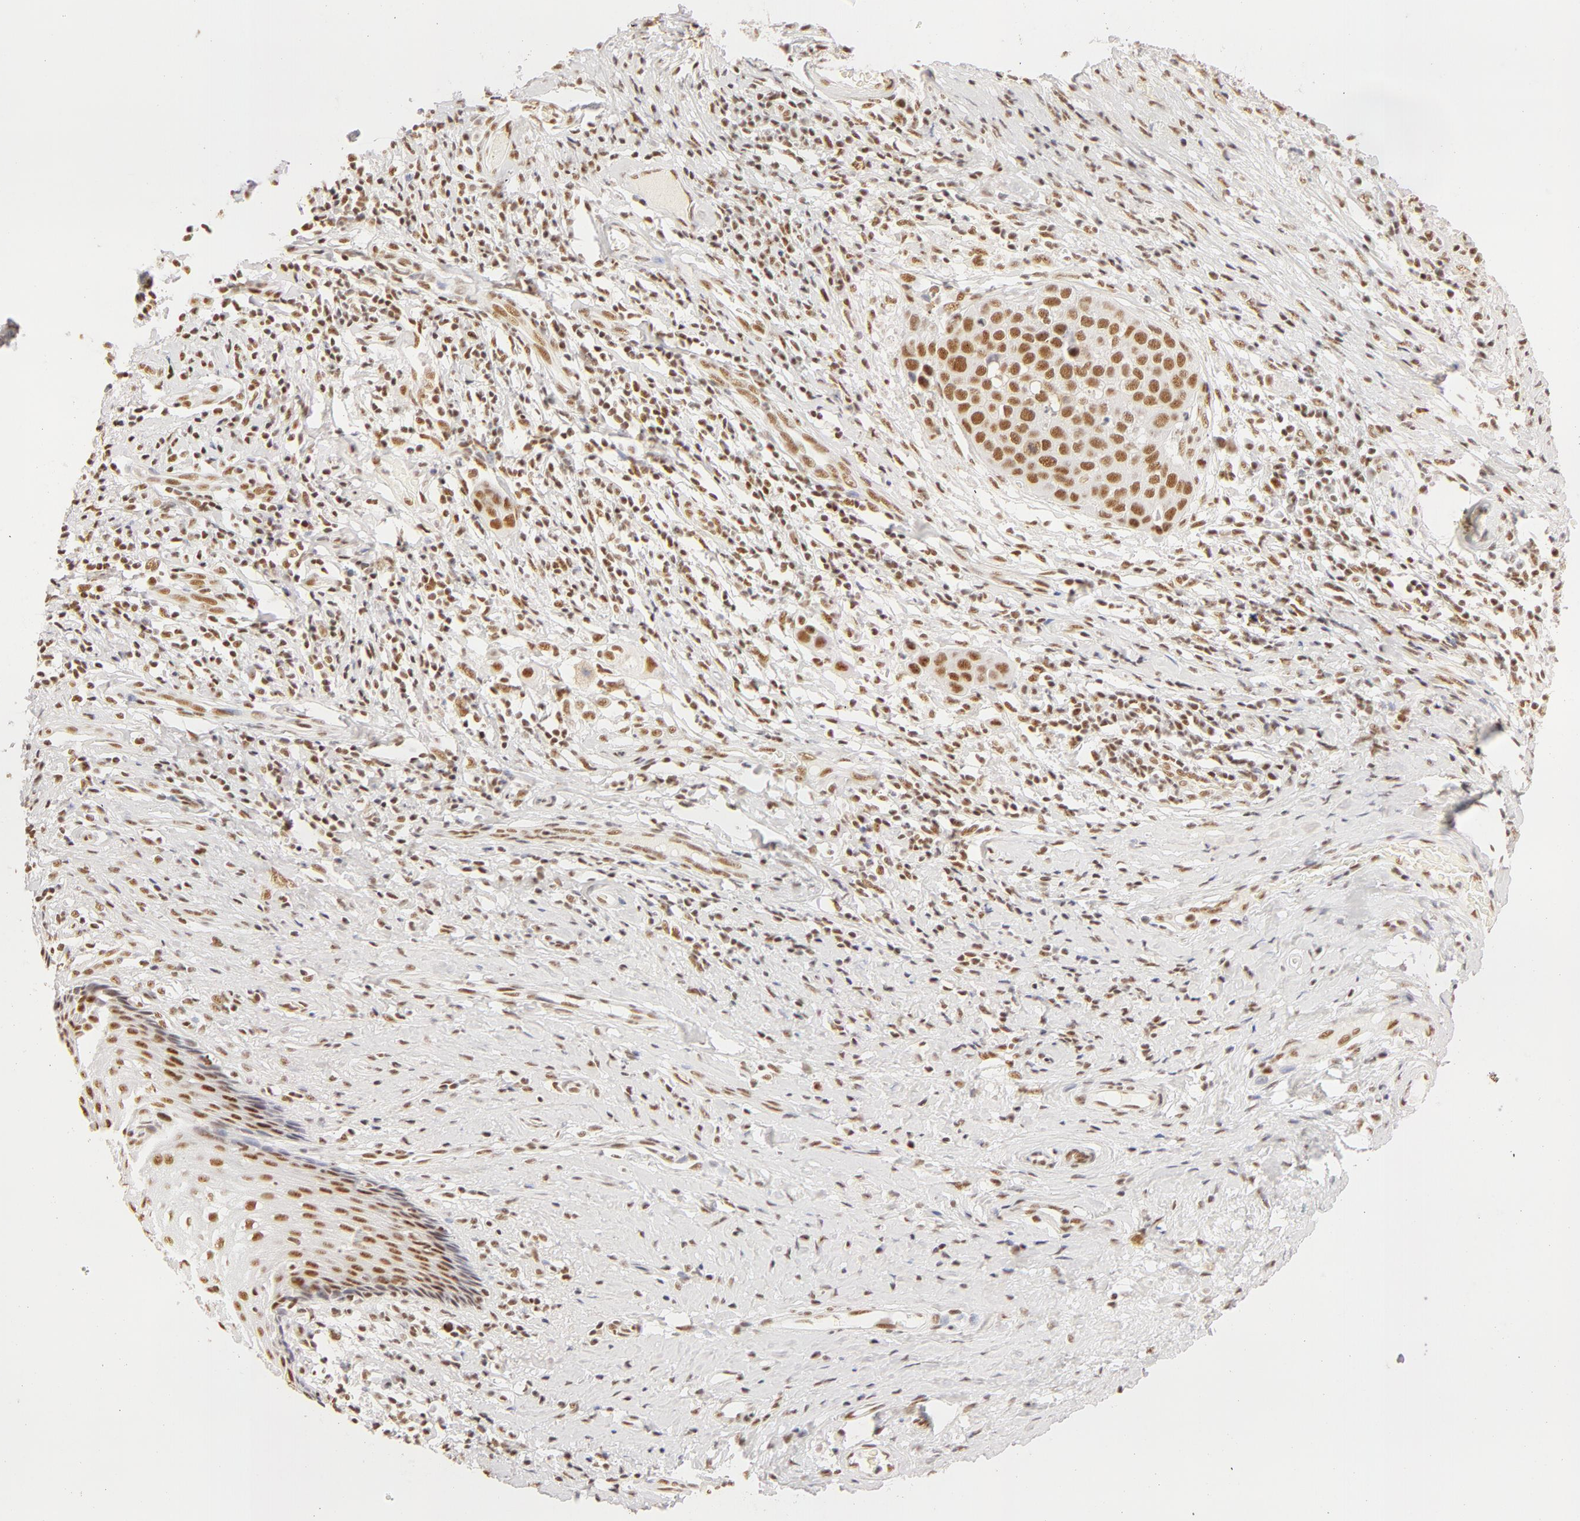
{"staining": {"intensity": "weak", "quantity": ">75%", "location": "nuclear"}, "tissue": "cervical cancer", "cell_type": "Tumor cells", "image_type": "cancer", "snomed": [{"axis": "morphology", "description": "Squamous cell carcinoma, NOS"}, {"axis": "topography", "description": "Cervix"}], "caption": "Squamous cell carcinoma (cervical) stained for a protein displays weak nuclear positivity in tumor cells.", "gene": "RBM39", "patient": {"sex": "female", "age": 54}}